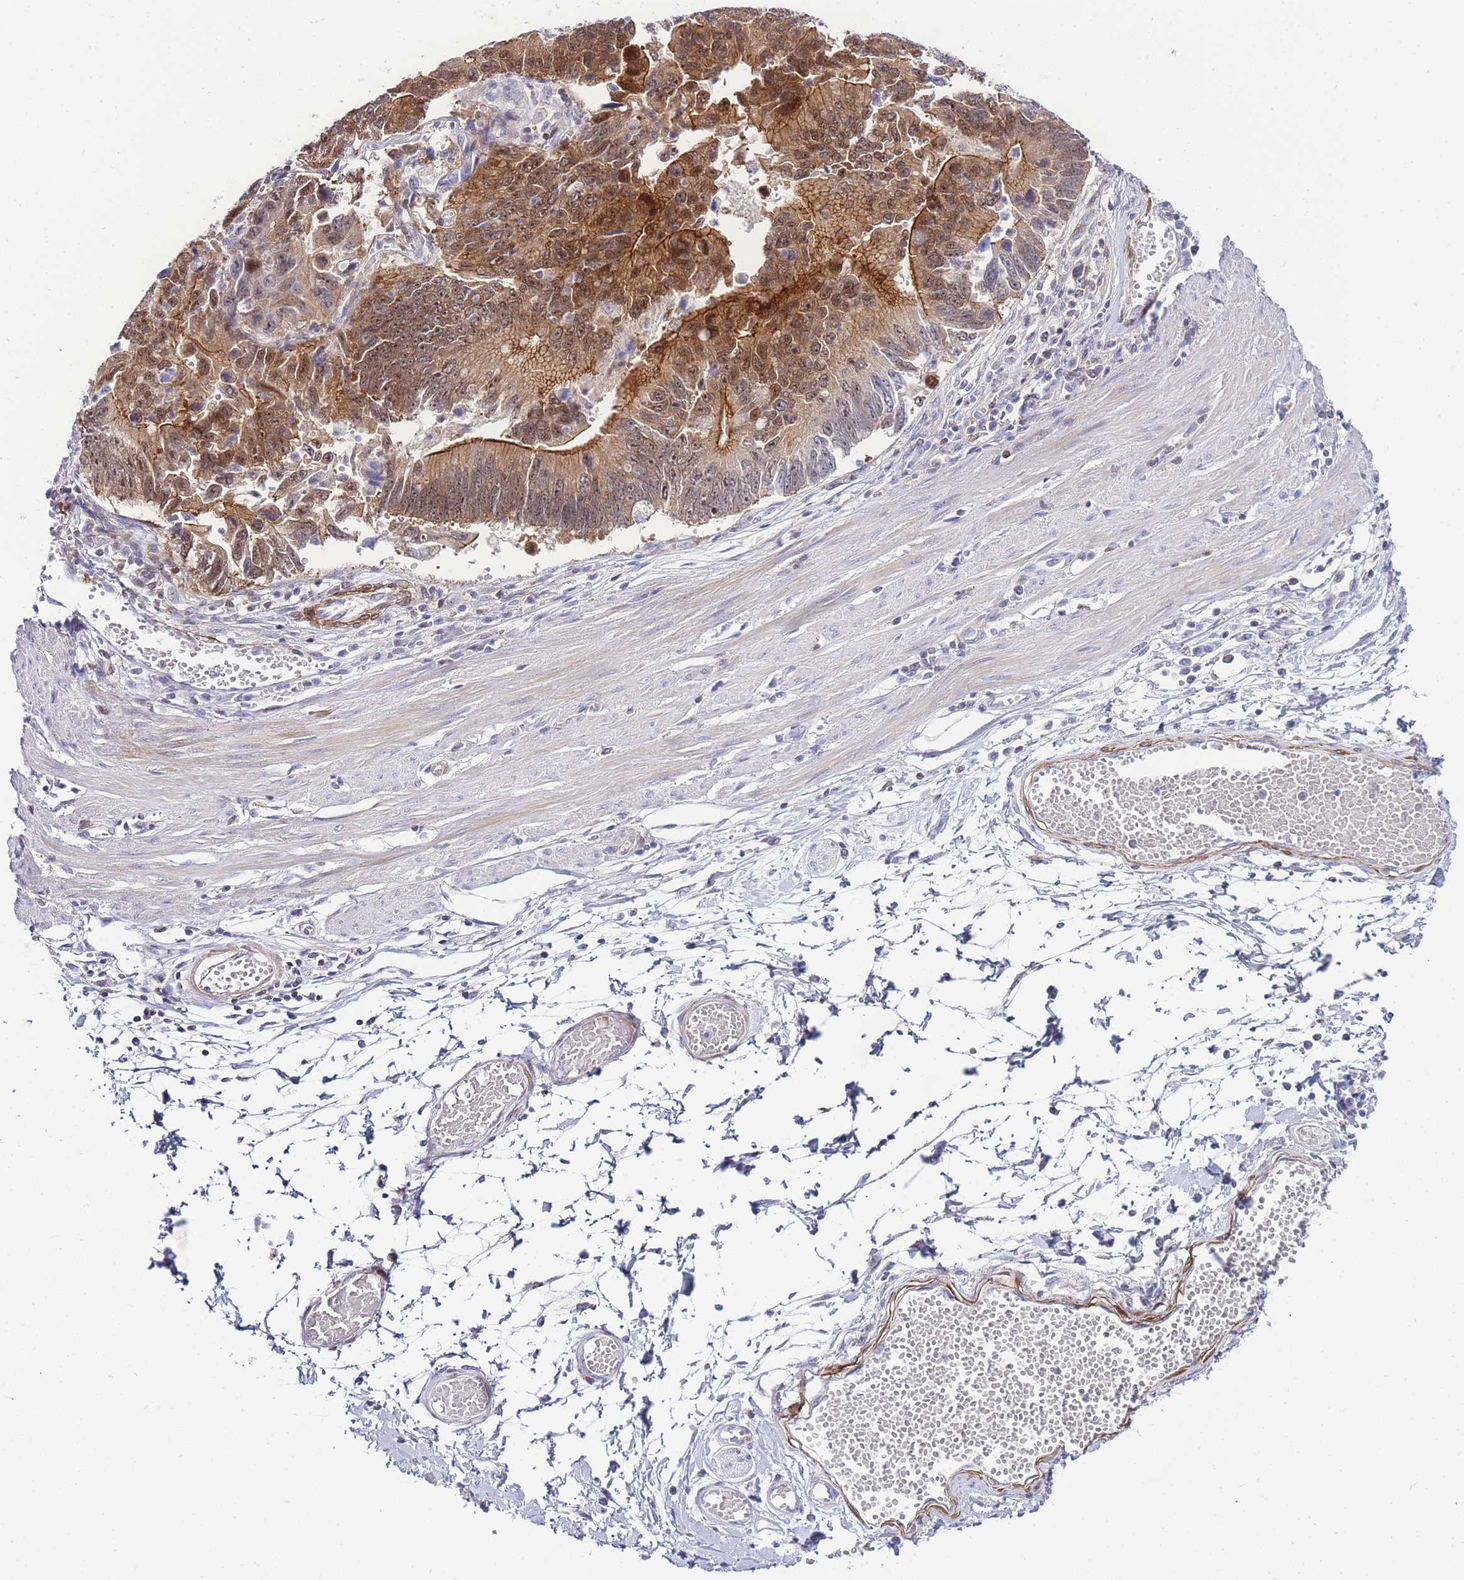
{"staining": {"intensity": "moderate", "quantity": ">75%", "location": "cytoplasmic/membranous,nuclear"}, "tissue": "stomach cancer", "cell_type": "Tumor cells", "image_type": "cancer", "snomed": [{"axis": "morphology", "description": "Adenocarcinoma, NOS"}, {"axis": "topography", "description": "Stomach"}], "caption": "Immunohistochemistry (IHC) (DAB) staining of adenocarcinoma (stomach) displays moderate cytoplasmic/membranous and nuclear protein staining in approximately >75% of tumor cells.", "gene": "FBN3", "patient": {"sex": "male", "age": 59}}